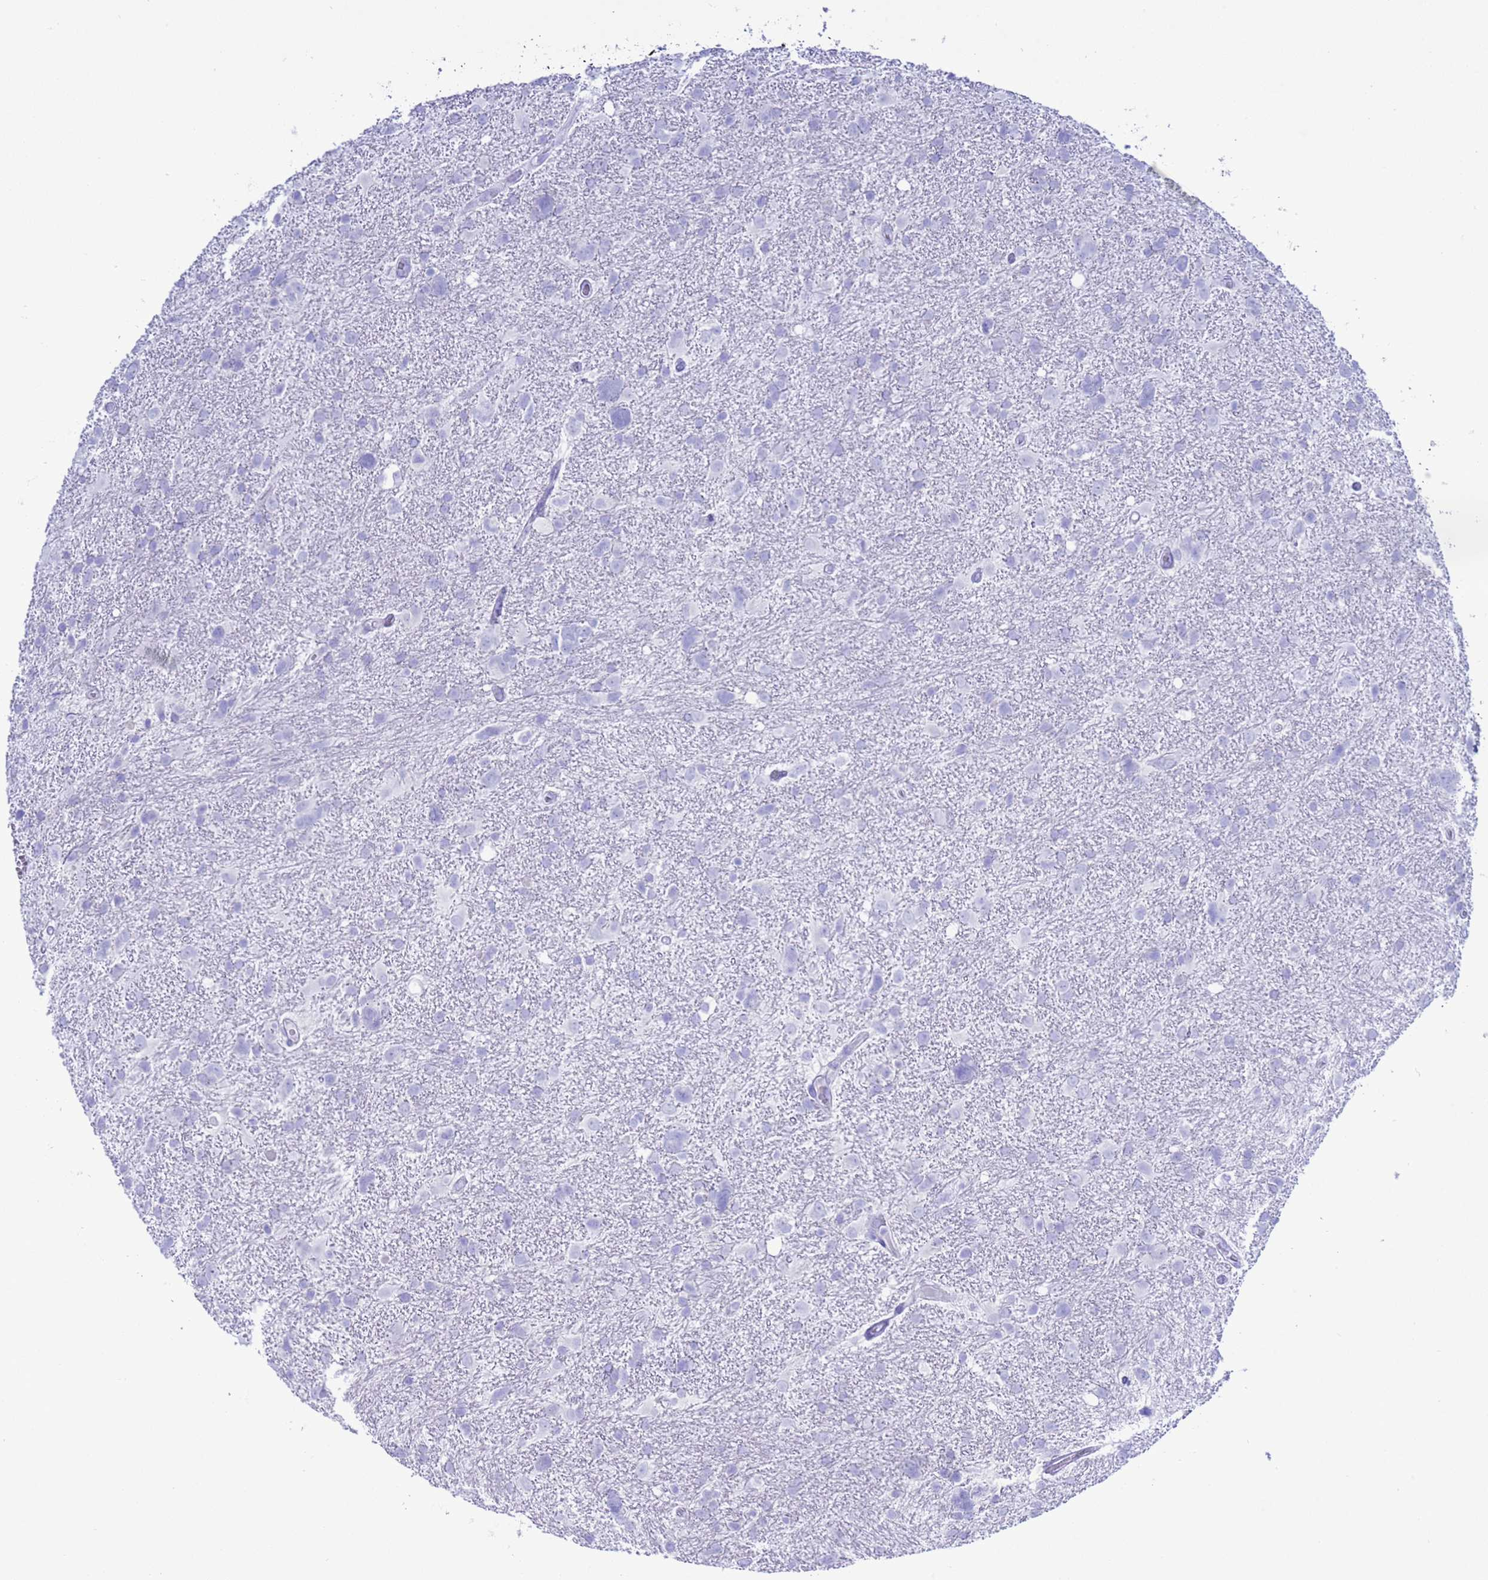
{"staining": {"intensity": "negative", "quantity": "none", "location": "none"}, "tissue": "glioma", "cell_type": "Tumor cells", "image_type": "cancer", "snomed": [{"axis": "morphology", "description": "Glioma, malignant, High grade"}, {"axis": "topography", "description": "Brain"}], "caption": "A photomicrograph of human glioma is negative for staining in tumor cells.", "gene": "GSTM1", "patient": {"sex": "male", "age": 61}}